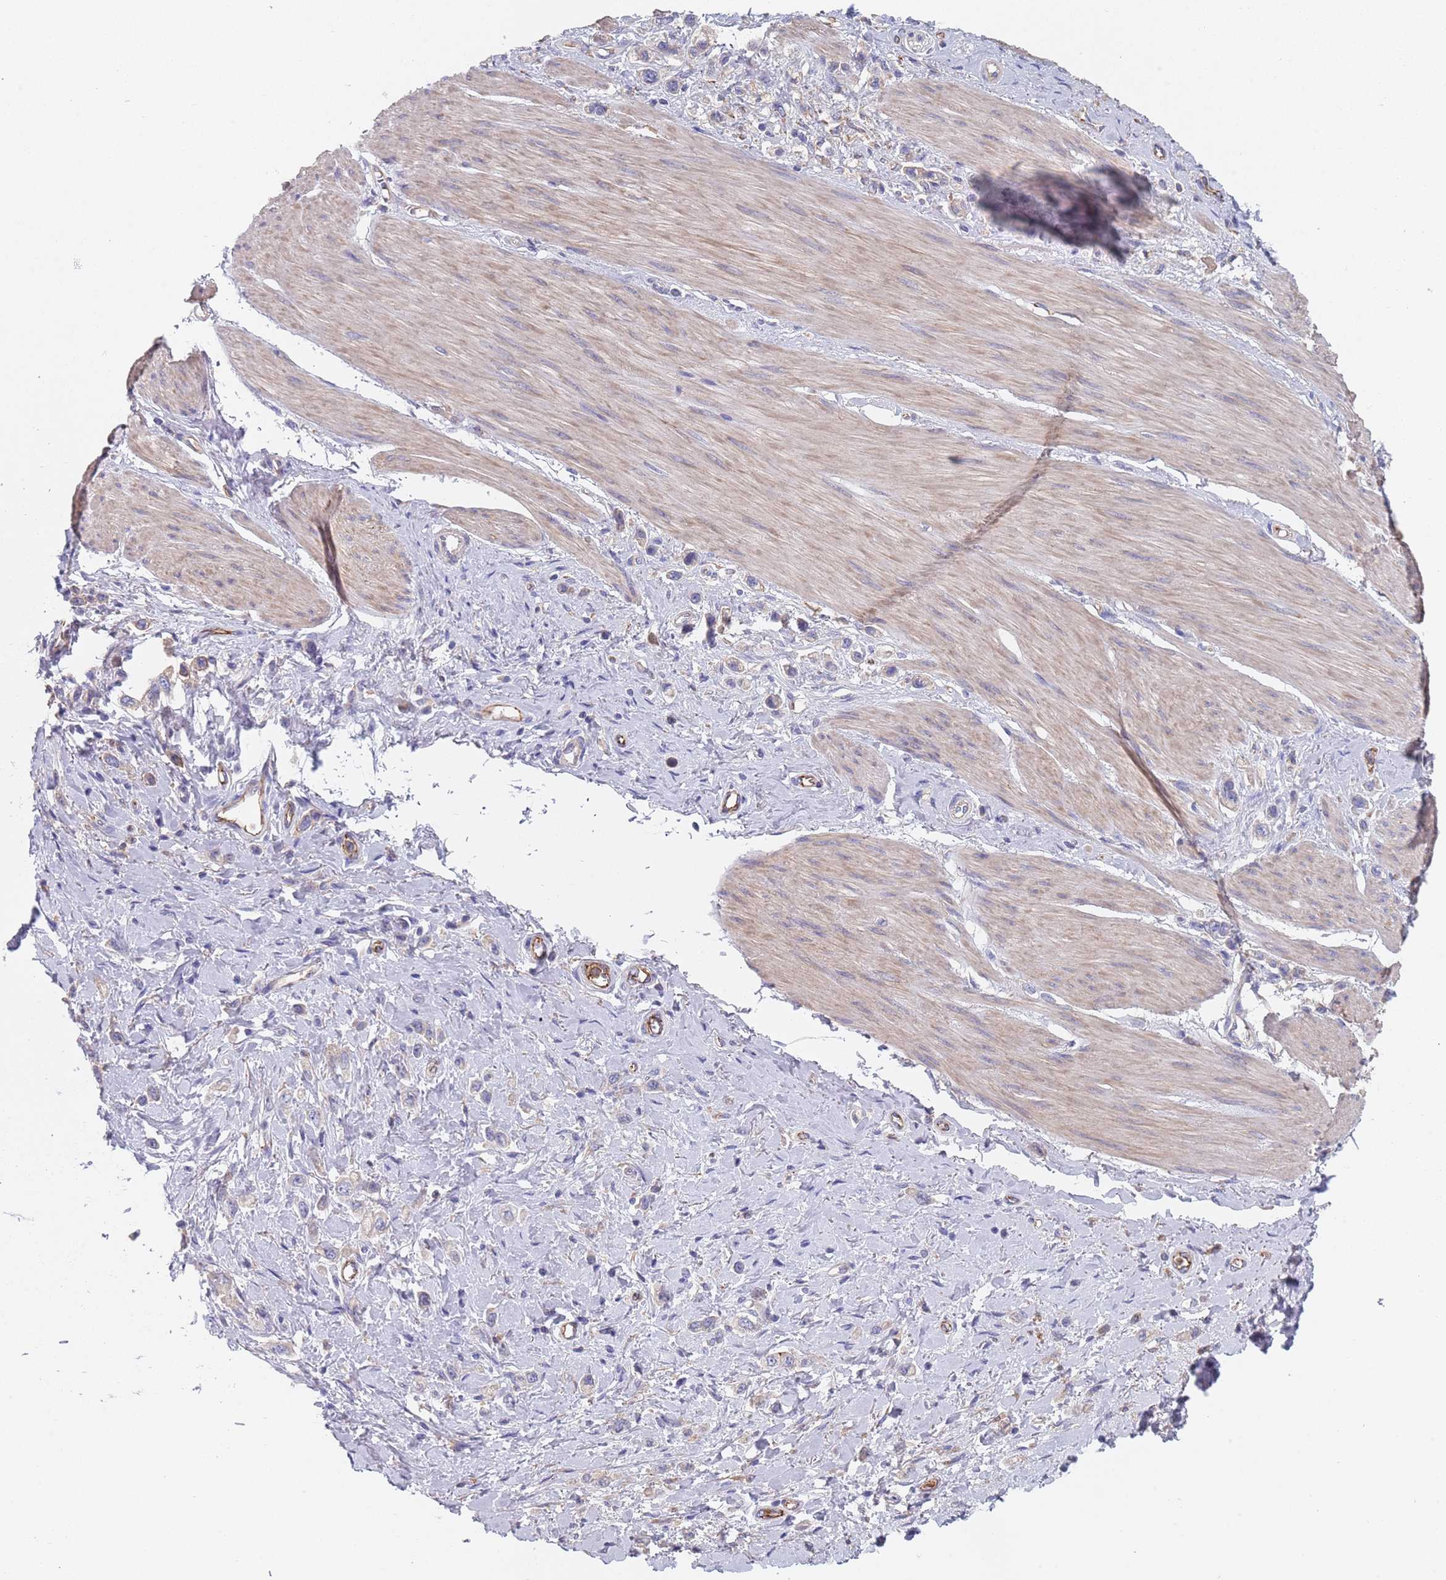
{"staining": {"intensity": "negative", "quantity": "none", "location": "none"}, "tissue": "stomach cancer", "cell_type": "Tumor cells", "image_type": "cancer", "snomed": [{"axis": "morphology", "description": "Adenocarcinoma, NOS"}, {"axis": "topography", "description": "Stomach"}], "caption": "Adenocarcinoma (stomach) was stained to show a protein in brown. There is no significant staining in tumor cells. The staining is performed using DAB (3,3'-diaminobenzidine) brown chromogen with nuclei counter-stained in using hematoxylin.", "gene": "DCUN1D3", "patient": {"sex": "female", "age": 65}}